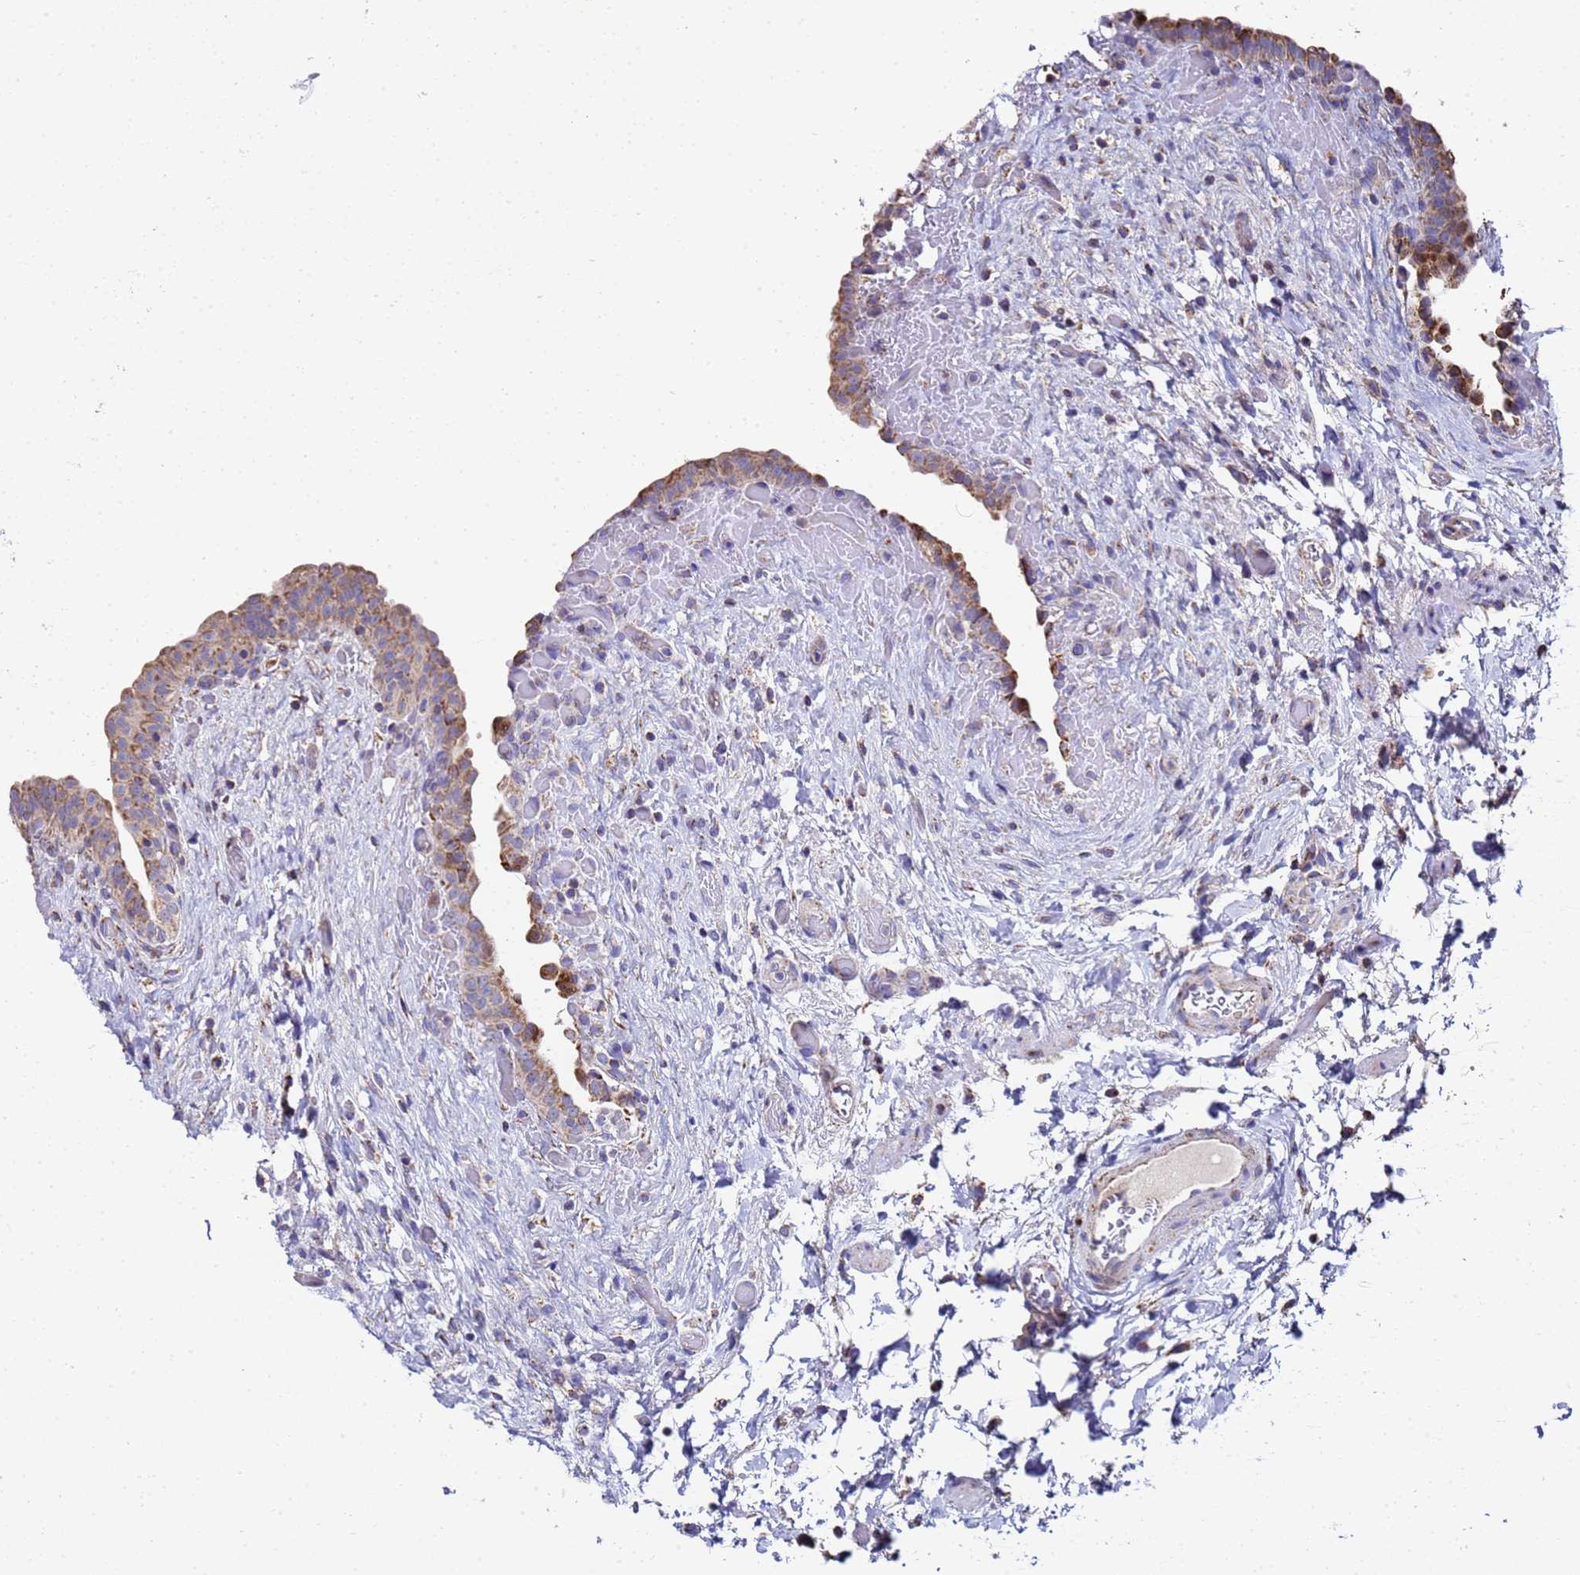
{"staining": {"intensity": "moderate", "quantity": ">75%", "location": "cytoplasmic/membranous"}, "tissue": "urinary bladder", "cell_type": "Urothelial cells", "image_type": "normal", "snomed": [{"axis": "morphology", "description": "Normal tissue, NOS"}, {"axis": "topography", "description": "Urinary bladder"}], "caption": "Urothelial cells exhibit medium levels of moderate cytoplasmic/membranous expression in approximately >75% of cells in normal human urinary bladder.", "gene": "MRPS12", "patient": {"sex": "male", "age": 69}}